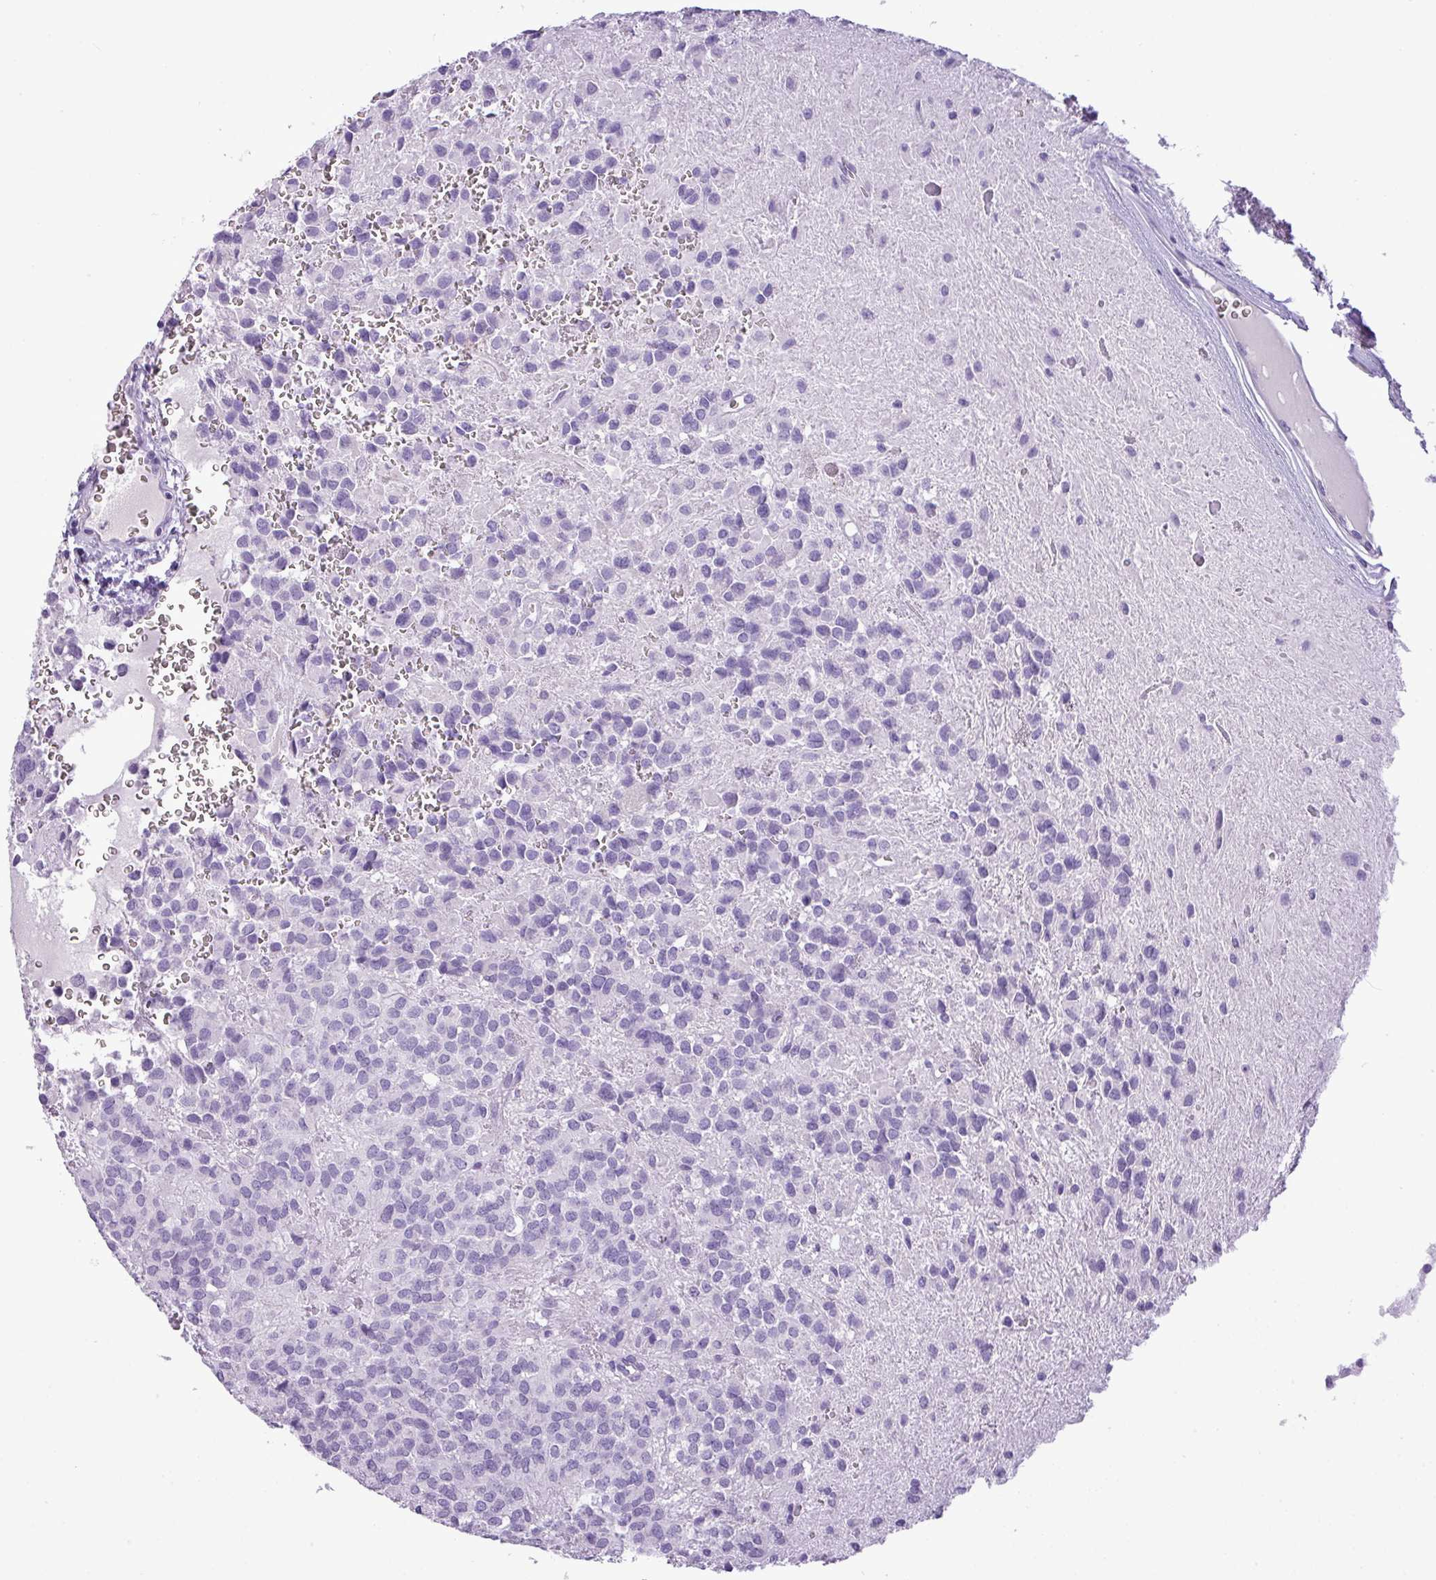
{"staining": {"intensity": "negative", "quantity": "none", "location": "none"}, "tissue": "glioma", "cell_type": "Tumor cells", "image_type": "cancer", "snomed": [{"axis": "morphology", "description": "Glioma, malignant, Low grade"}, {"axis": "topography", "description": "Brain"}], "caption": "IHC of glioma exhibits no positivity in tumor cells. (Brightfield microscopy of DAB immunohistochemistry at high magnification).", "gene": "RBMXL2", "patient": {"sex": "male", "age": 56}}